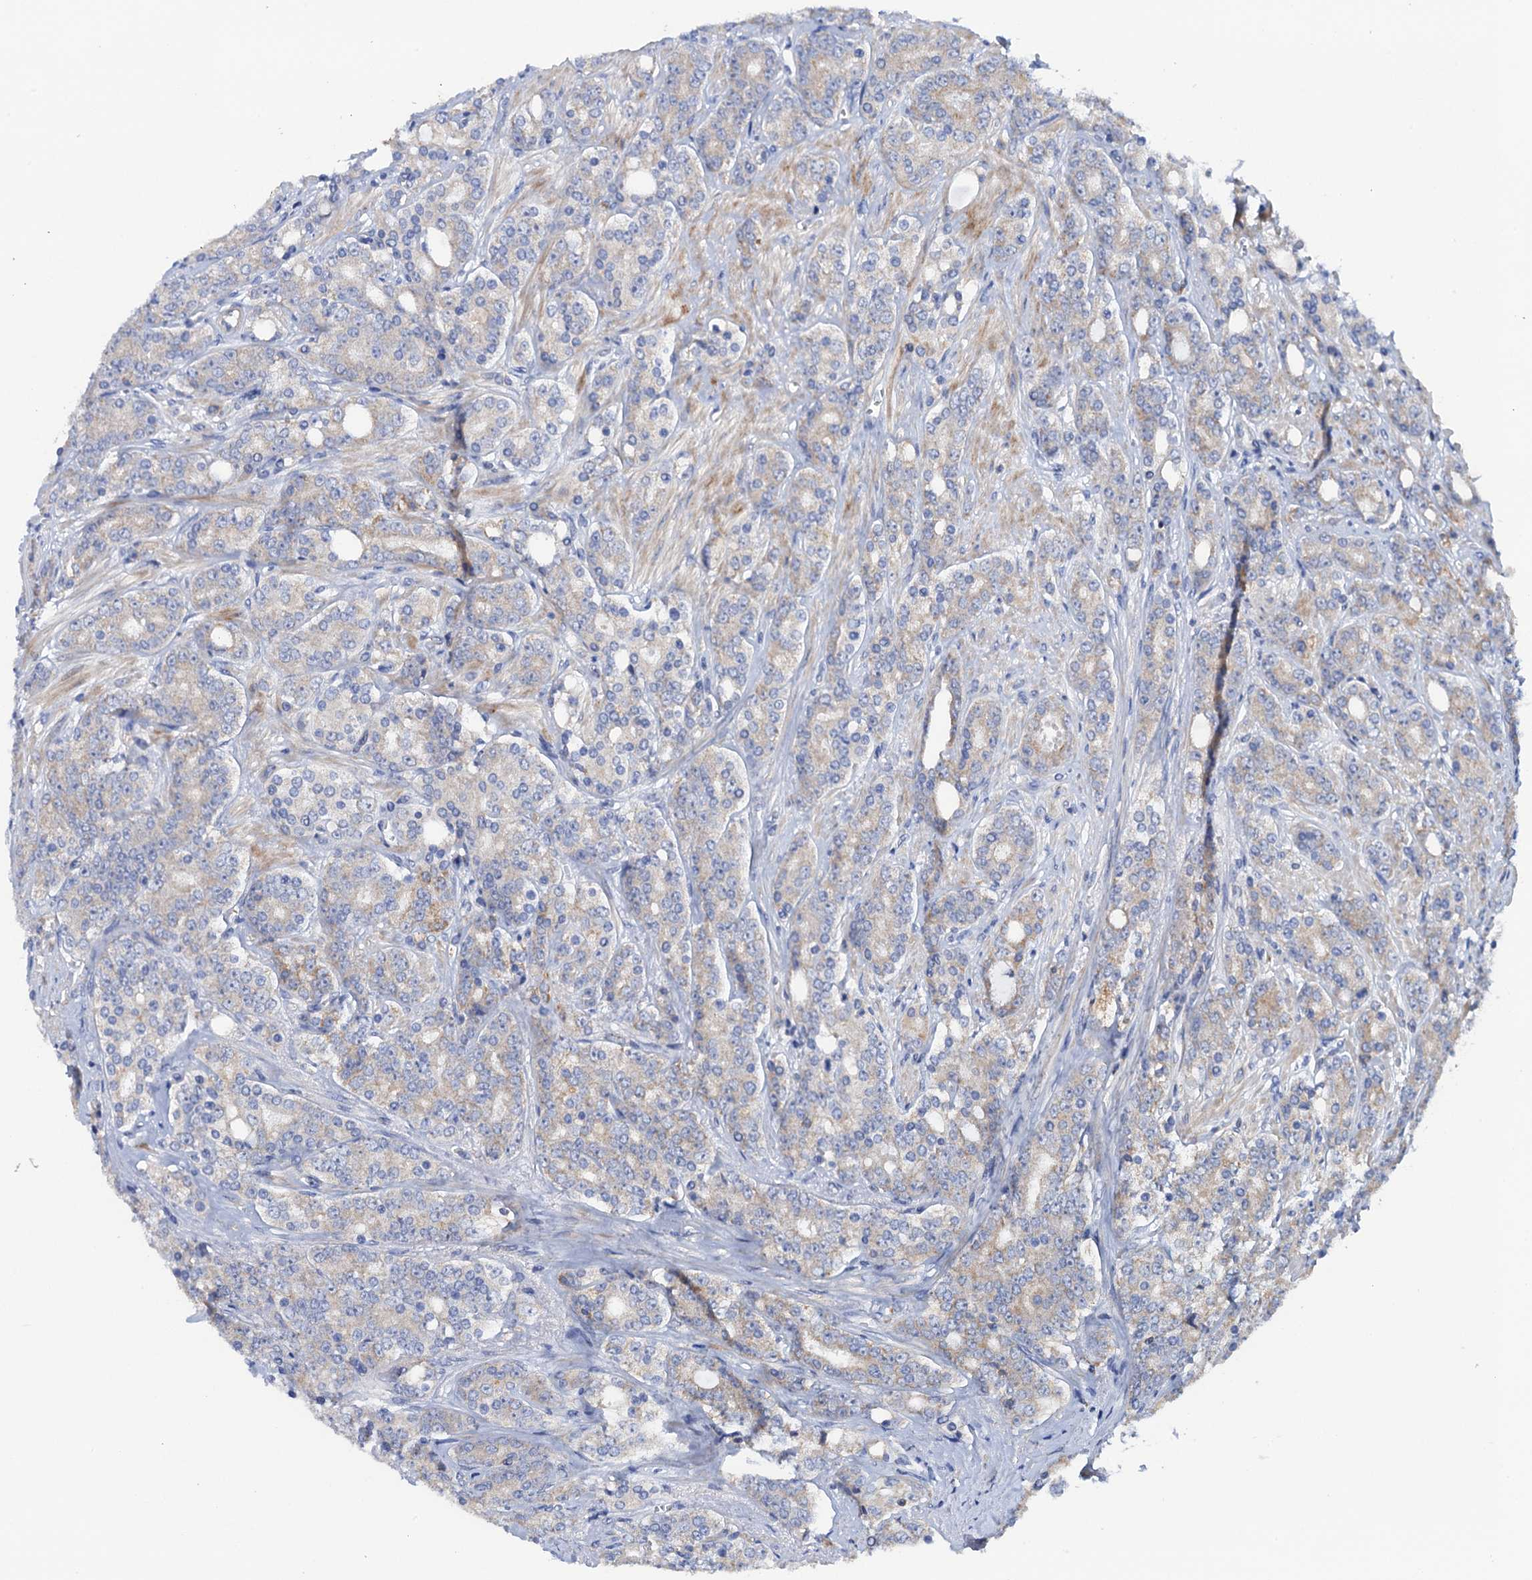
{"staining": {"intensity": "weak", "quantity": "<25%", "location": "cytoplasmic/membranous"}, "tissue": "prostate cancer", "cell_type": "Tumor cells", "image_type": "cancer", "snomed": [{"axis": "morphology", "description": "Adenocarcinoma, High grade"}, {"axis": "topography", "description": "Prostate"}], "caption": "DAB (3,3'-diaminobenzidine) immunohistochemical staining of adenocarcinoma (high-grade) (prostate) displays no significant staining in tumor cells.", "gene": "MRPL48", "patient": {"sex": "male", "age": 62}}